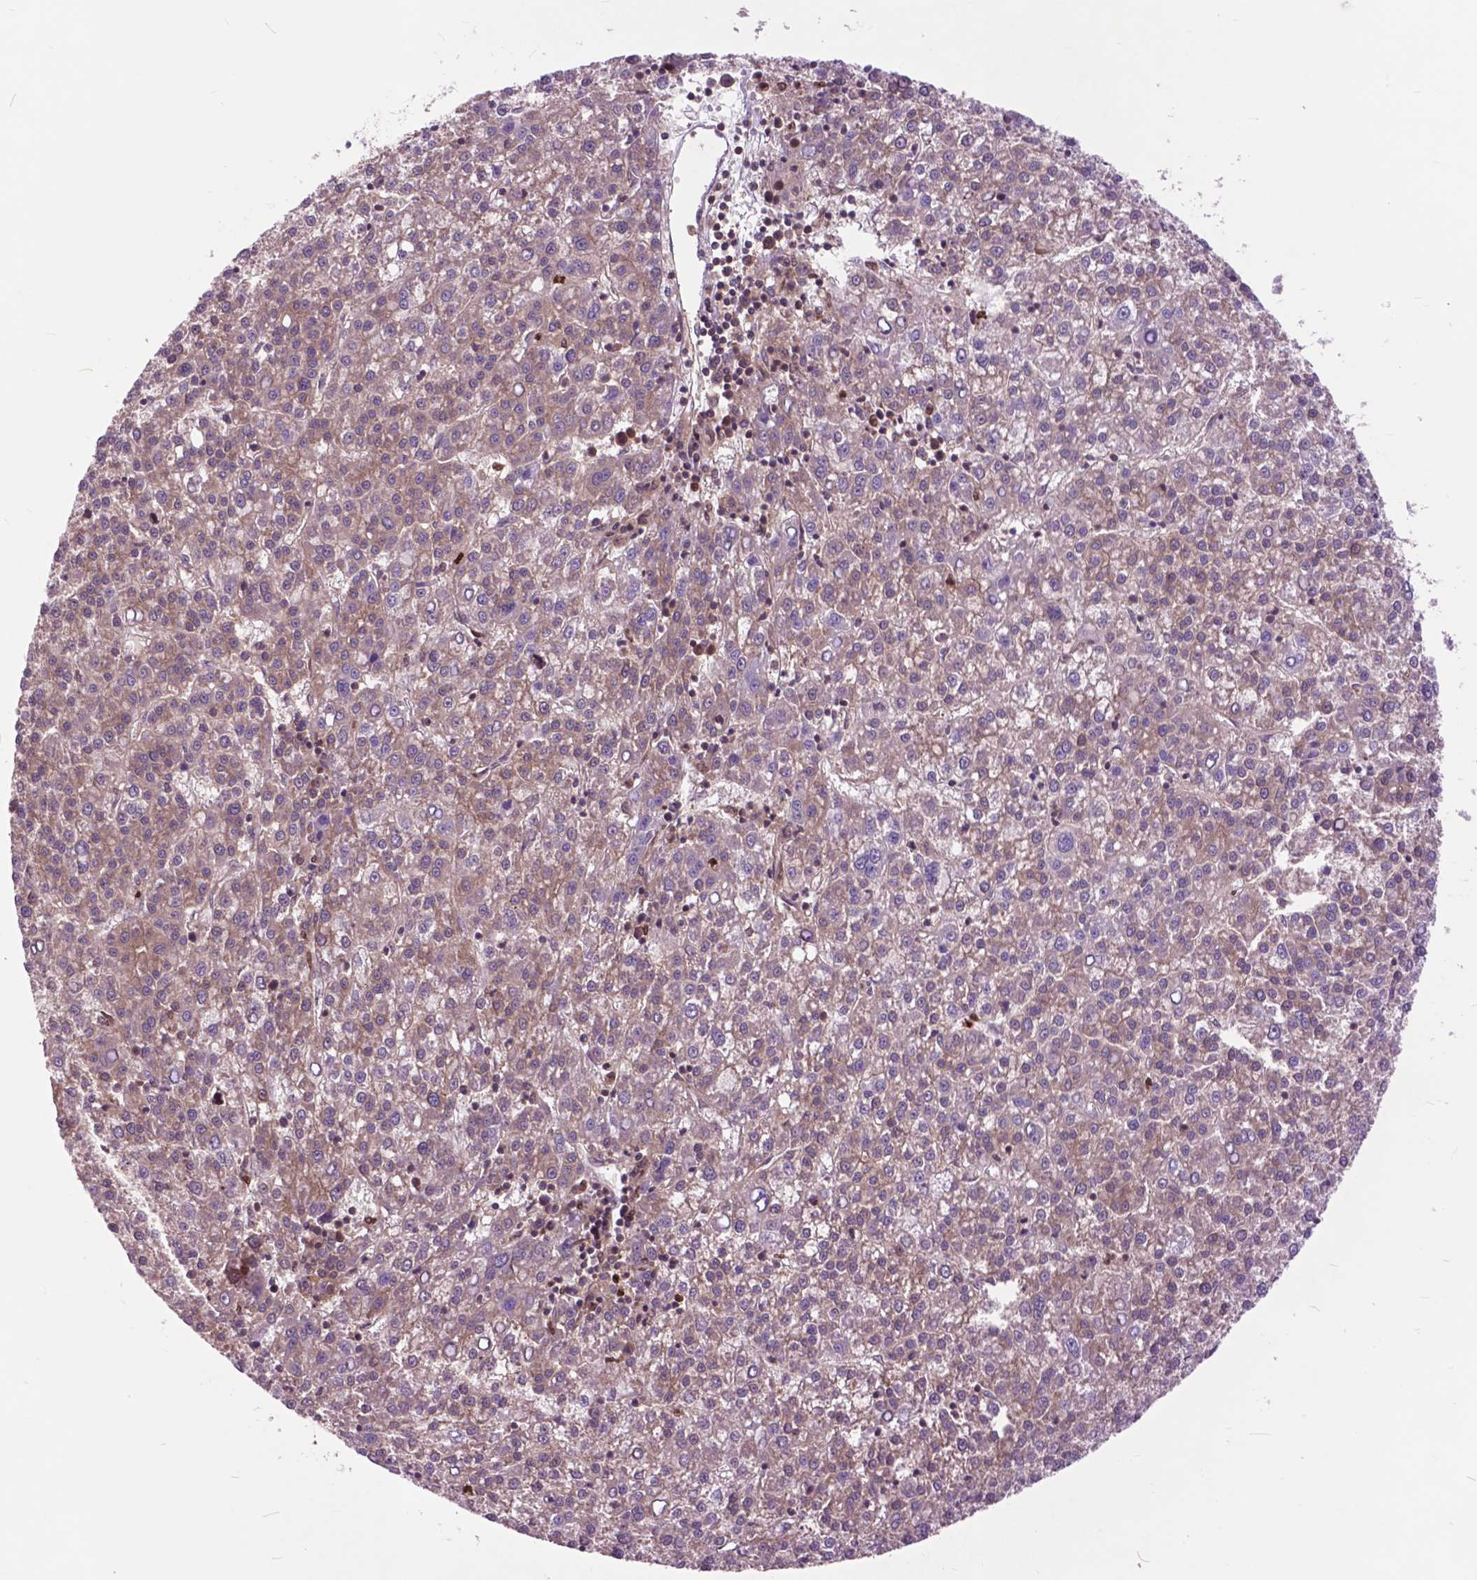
{"staining": {"intensity": "weak", "quantity": ">75%", "location": "cytoplasmic/membranous"}, "tissue": "liver cancer", "cell_type": "Tumor cells", "image_type": "cancer", "snomed": [{"axis": "morphology", "description": "Carcinoma, Hepatocellular, NOS"}, {"axis": "topography", "description": "Liver"}], "caption": "The photomicrograph displays staining of liver cancer (hepatocellular carcinoma), revealing weak cytoplasmic/membranous protein staining (brown color) within tumor cells.", "gene": "ARAF", "patient": {"sex": "female", "age": 58}}